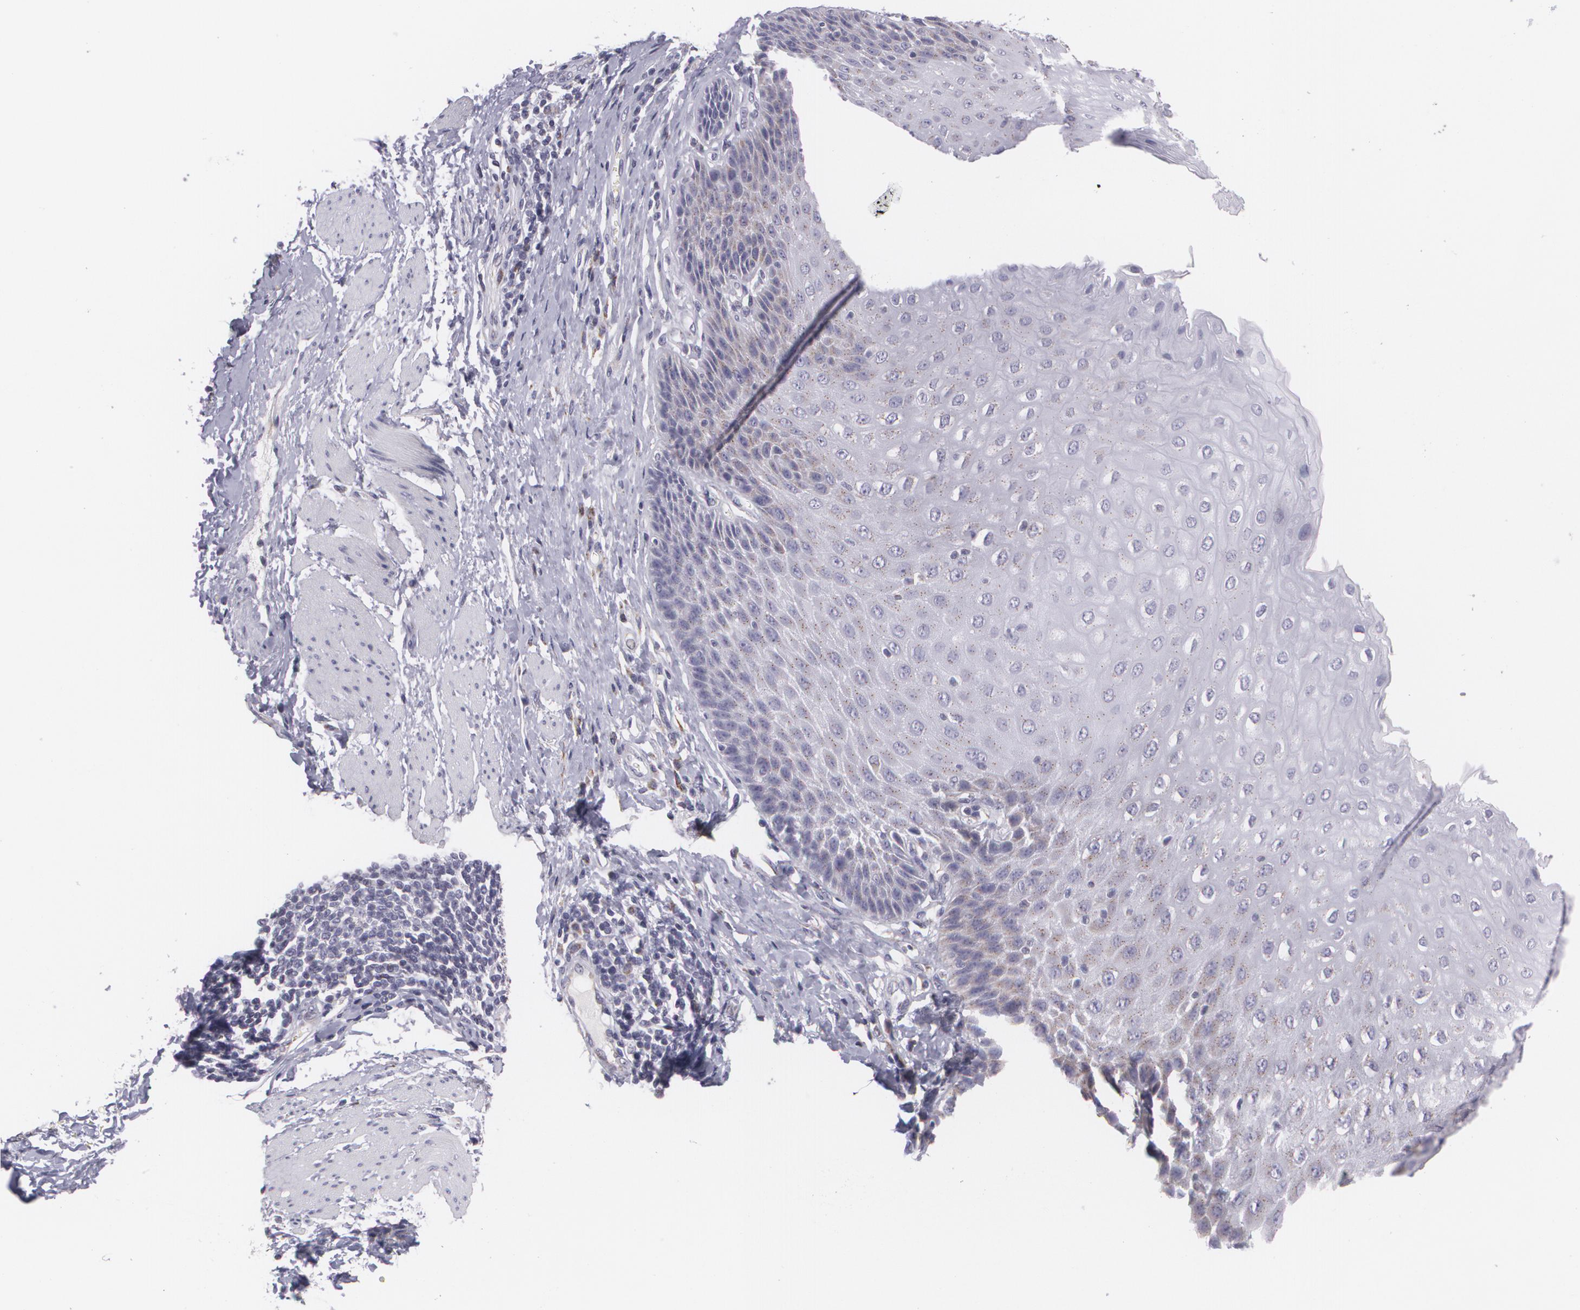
{"staining": {"intensity": "weak", "quantity": "25%-75%", "location": "cytoplasmic/membranous"}, "tissue": "esophagus", "cell_type": "Squamous epithelial cells", "image_type": "normal", "snomed": [{"axis": "morphology", "description": "Normal tissue, NOS"}, {"axis": "topography", "description": "Esophagus"}], "caption": "The photomicrograph shows a brown stain indicating the presence of a protein in the cytoplasmic/membranous of squamous epithelial cells in esophagus. (Stains: DAB (3,3'-diaminobenzidine) in brown, nuclei in blue, Microscopy: brightfield microscopy at high magnification).", "gene": "CILK1", "patient": {"sex": "female", "age": 61}}